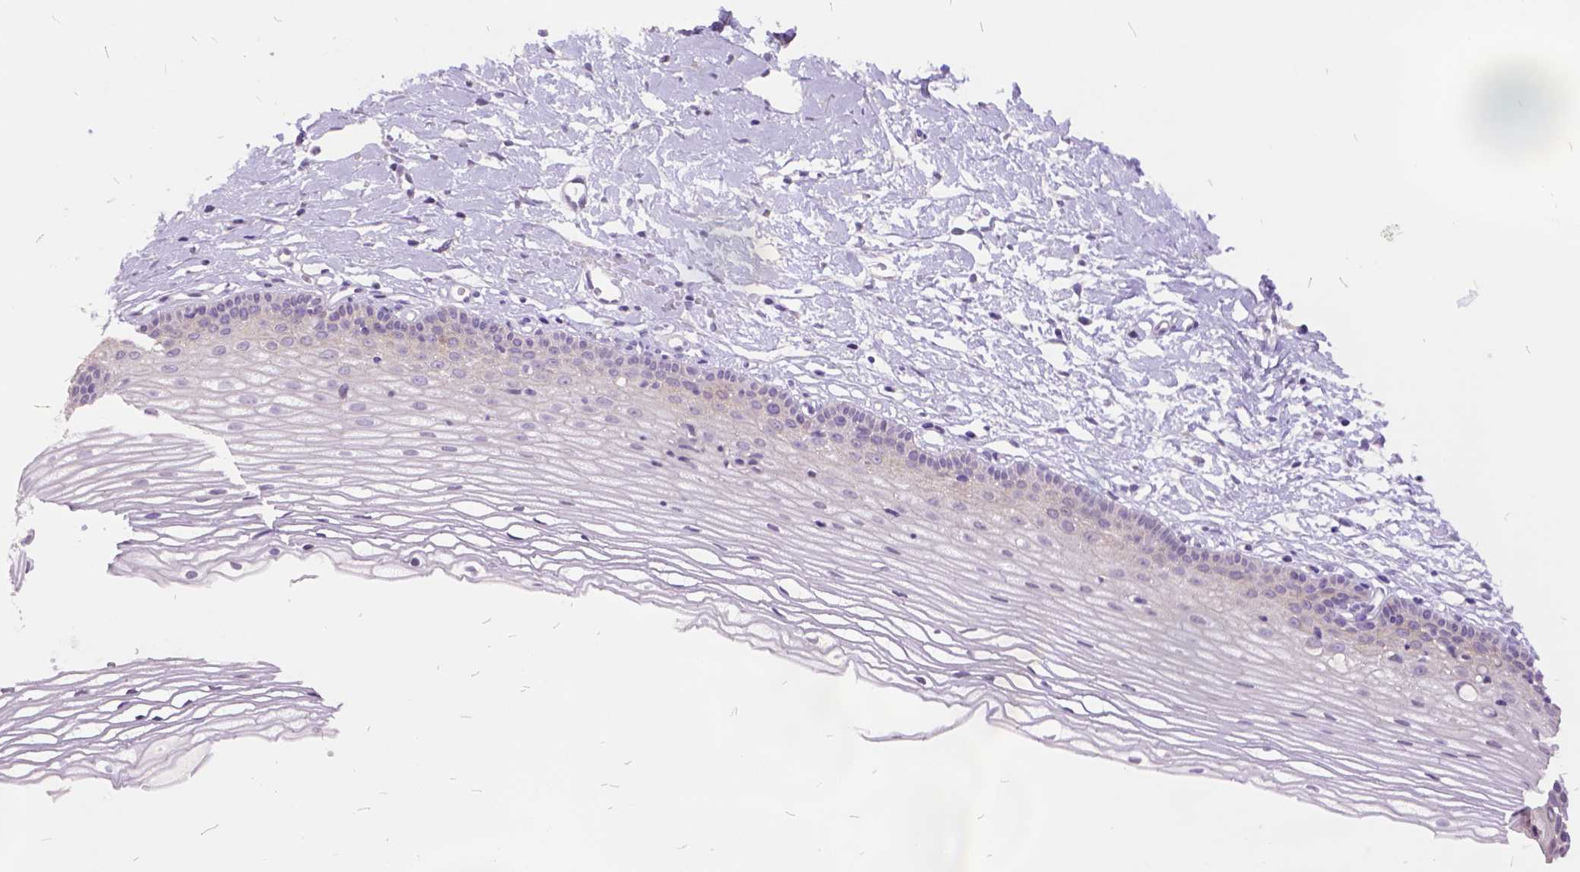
{"staining": {"intensity": "negative", "quantity": "none", "location": "none"}, "tissue": "cervix", "cell_type": "Glandular cells", "image_type": "normal", "snomed": [{"axis": "morphology", "description": "Normal tissue, NOS"}, {"axis": "topography", "description": "Cervix"}], "caption": "Immunohistochemistry (IHC) photomicrograph of benign human cervix stained for a protein (brown), which displays no expression in glandular cells.", "gene": "ITGB6", "patient": {"sex": "female", "age": 40}}